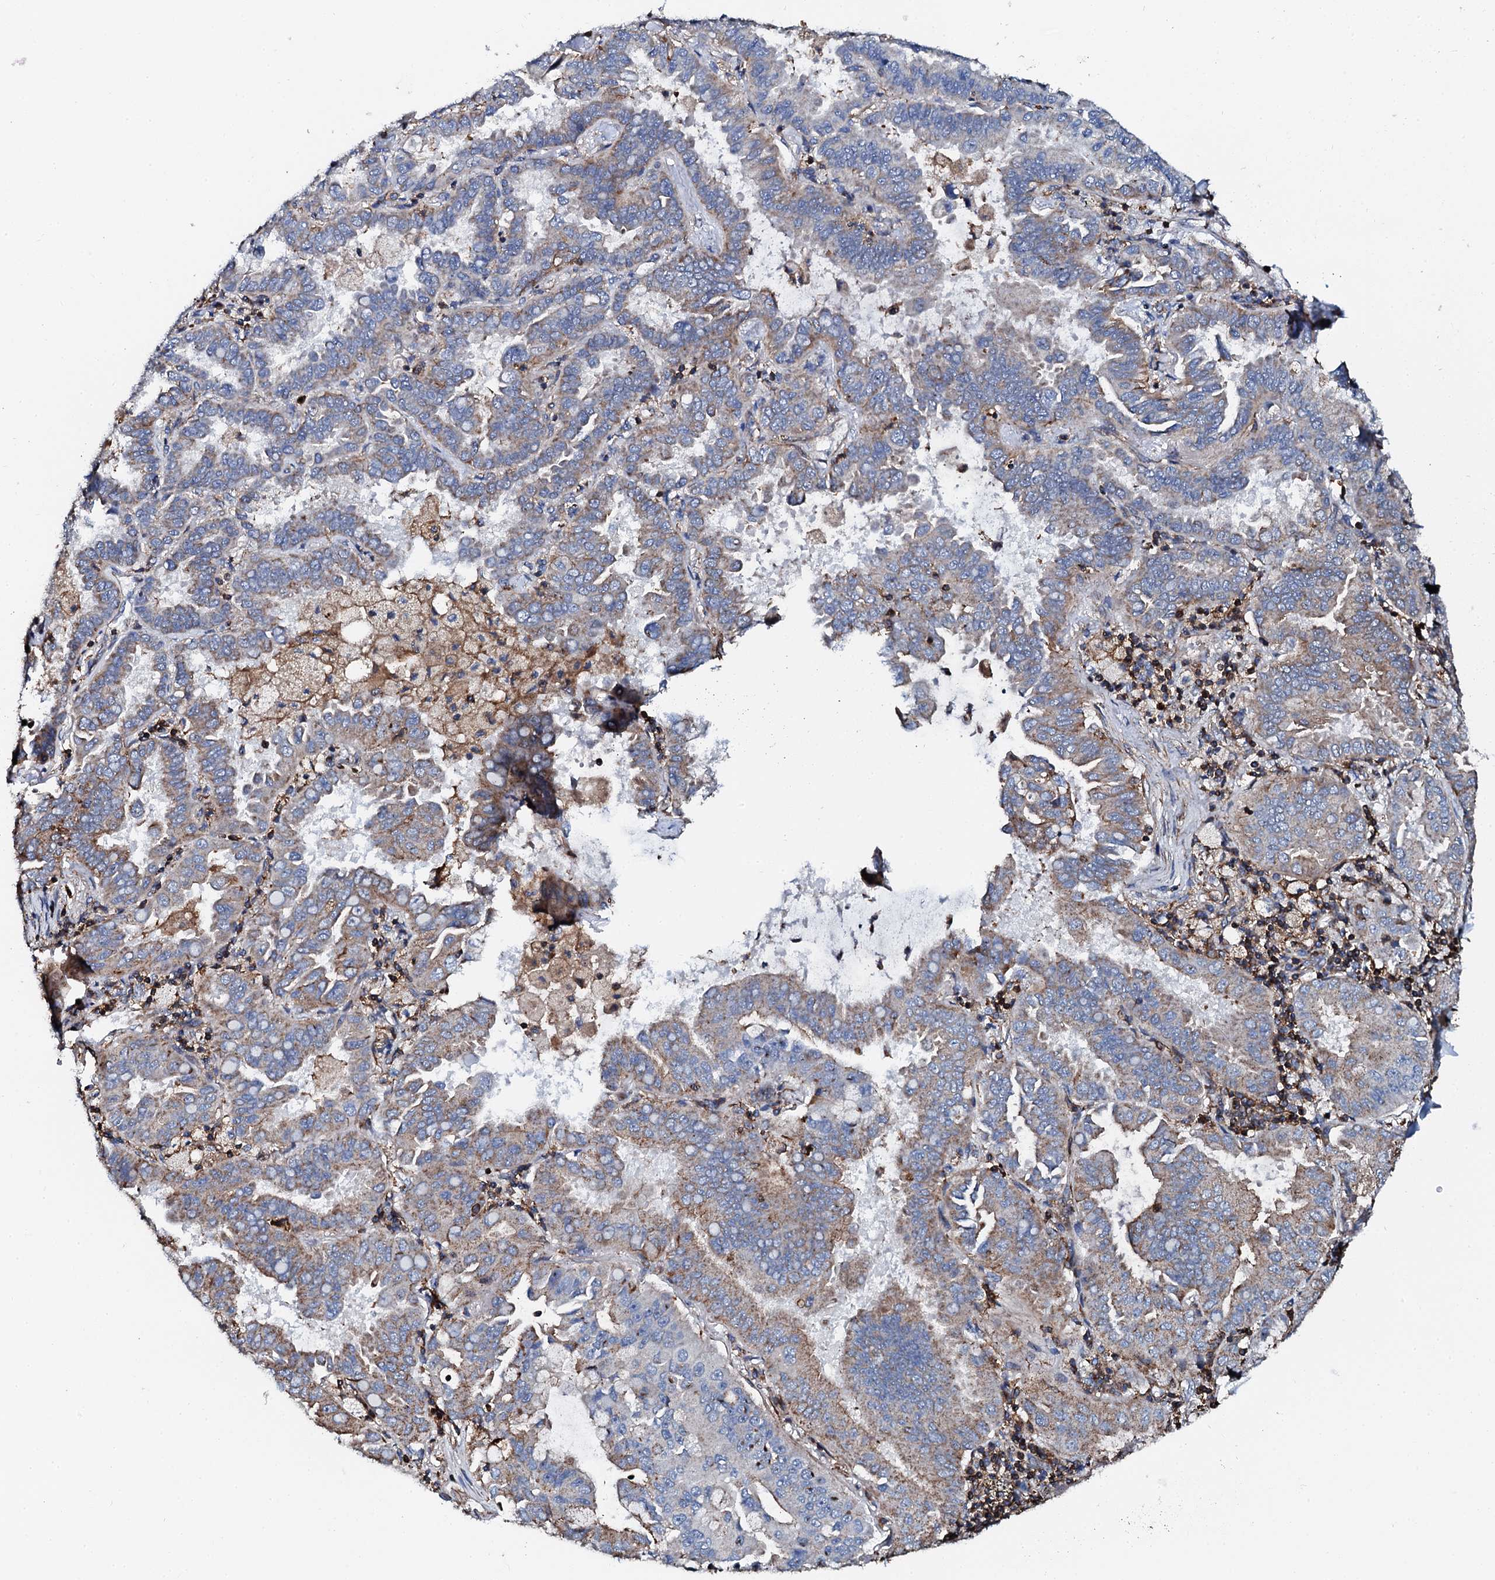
{"staining": {"intensity": "moderate", "quantity": "<25%", "location": "cytoplasmic/membranous"}, "tissue": "lung cancer", "cell_type": "Tumor cells", "image_type": "cancer", "snomed": [{"axis": "morphology", "description": "Adenocarcinoma, NOS"}, {"axis": "topography", "description": "Lung"}], "caption": "Moderate cytoplasmic/membranous positivity is appreciated in approximately <25% of tumor cells in lung cancer.", "gene": "INTS10", "patient": {"sex": "male", "age": 64}}